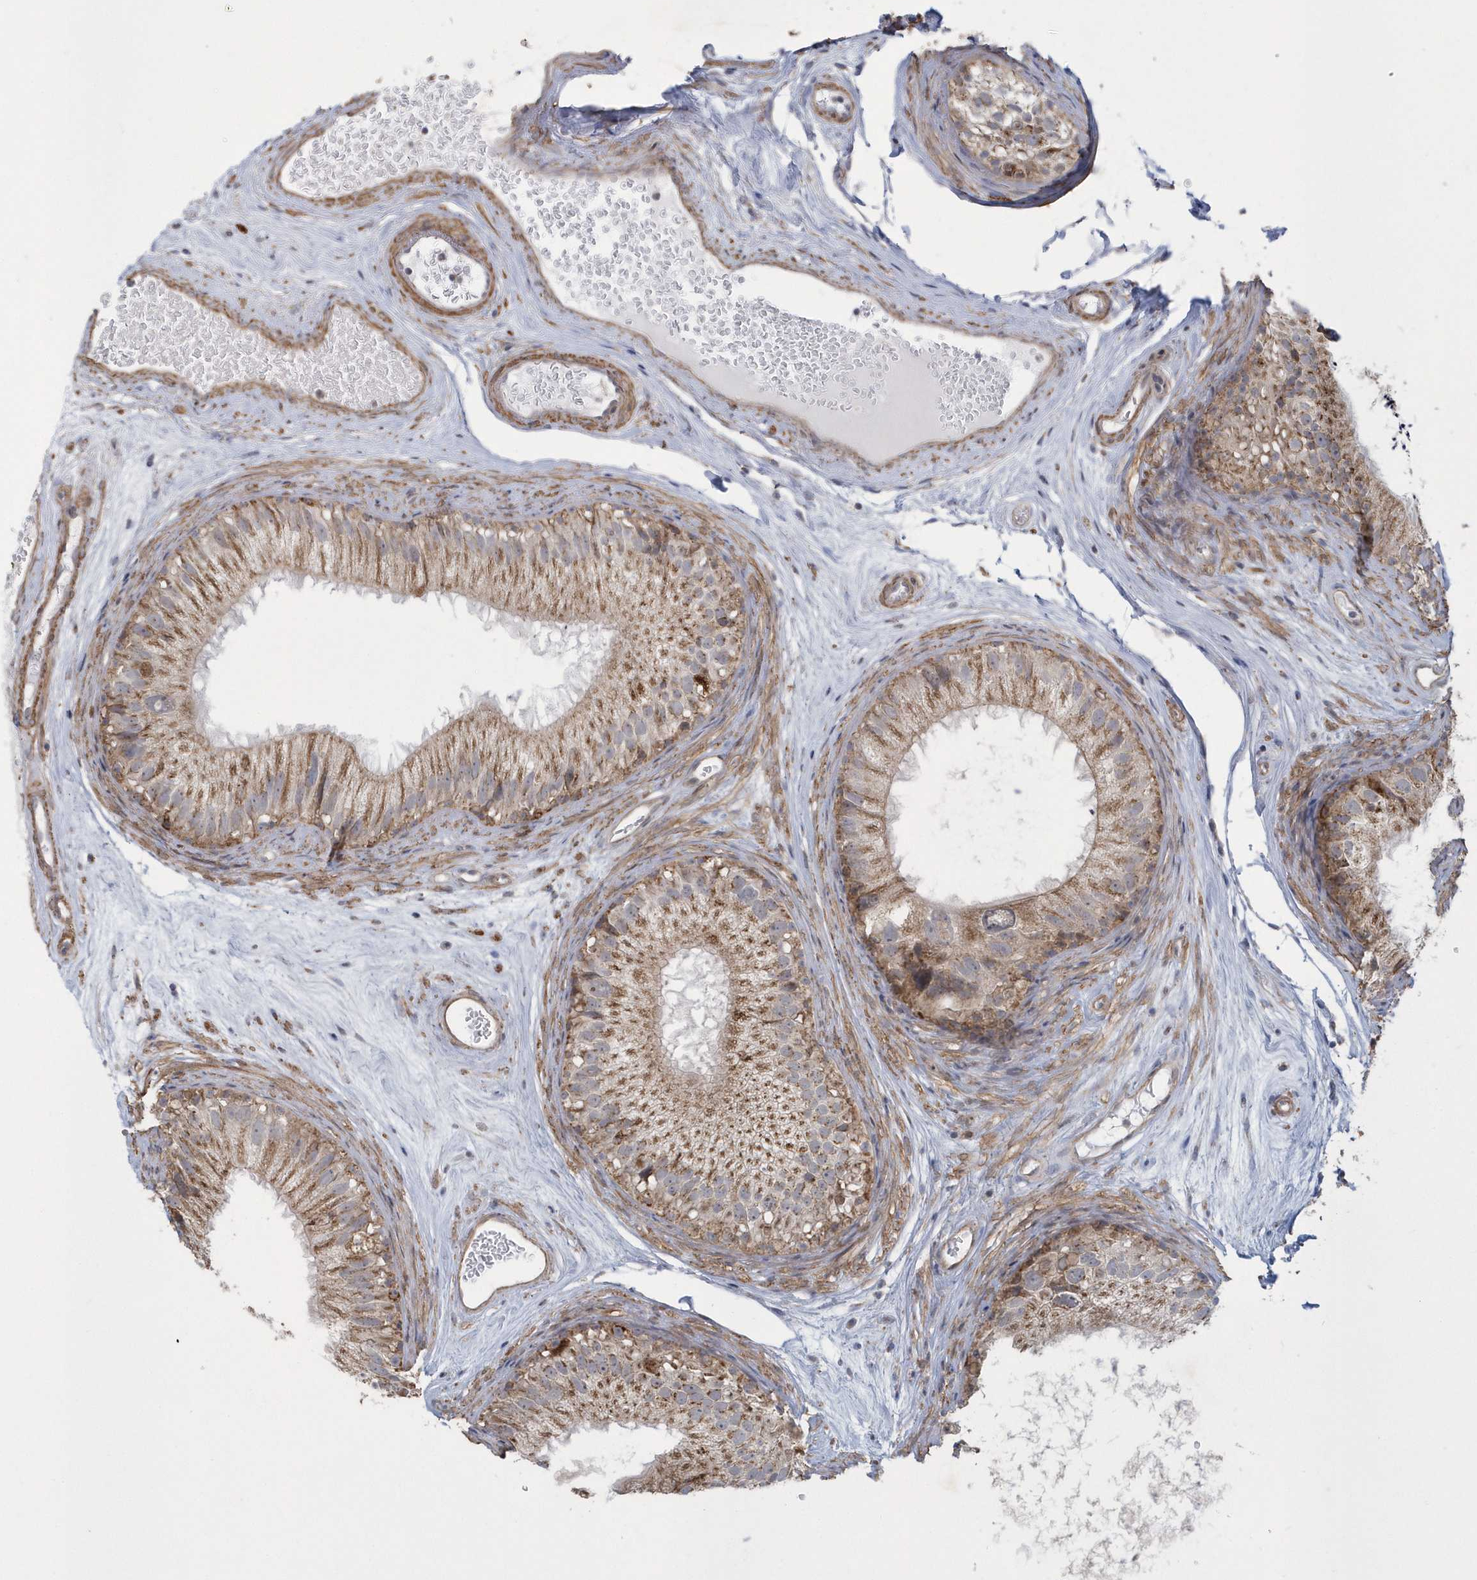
{"staining": {"intensity": "moderate", "quantity": ">75%", "location": "cytoplasmic/membranous"}, "tissue": "epididymis", "cell_type": "Glandular cells", "image_type": "normal", "snomed": [{"axis": "morphology", "description": "Normal tissue, NOS"}, {"axis": "topography", "description": "Epididymis"}], "caption": "Epididymis stained for a protein (brown) reveals moderate cytoplasmic/membranous positive positivity in about >75% of glandular cells.", "gene": "SLX9", "patient": {"sex": "male", "age": 77}}